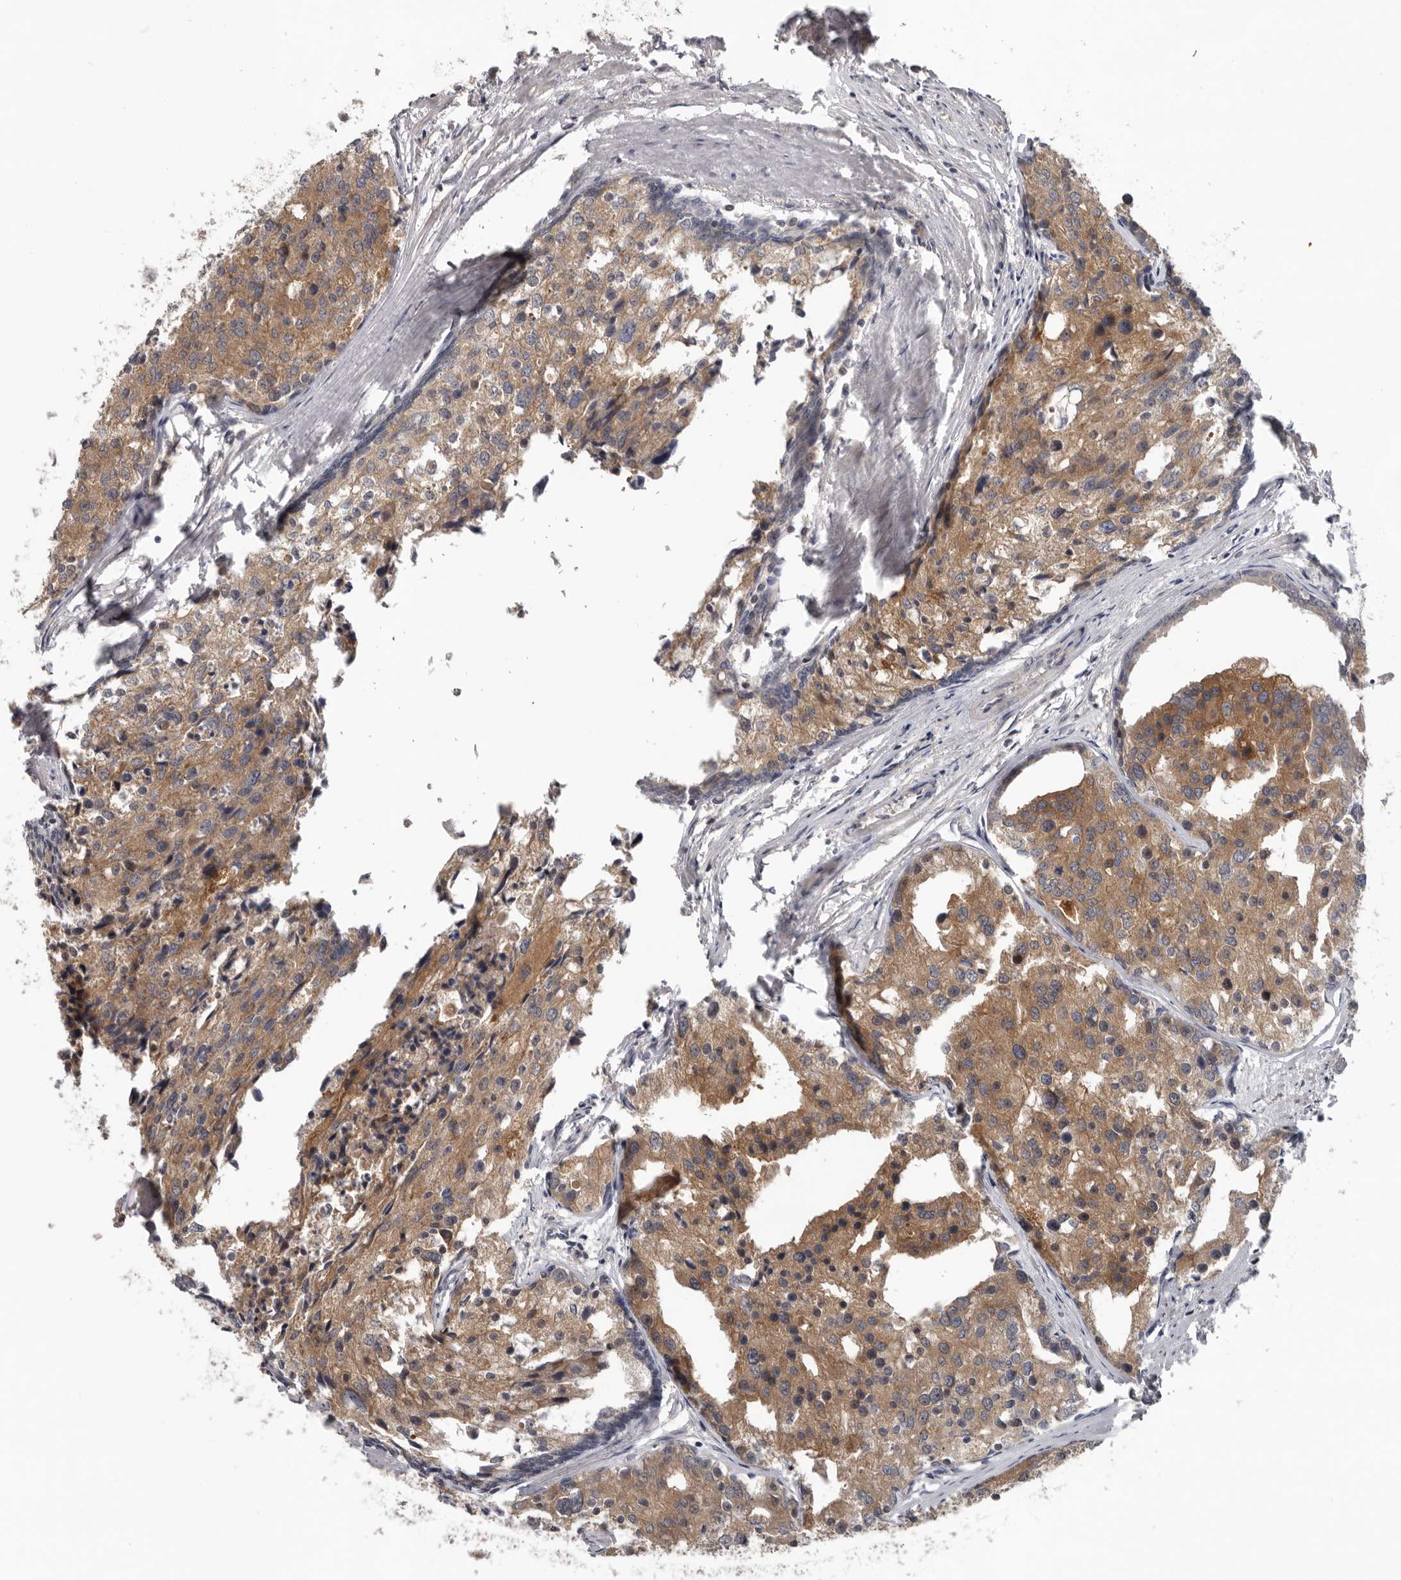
{"staining": {"intensity": "moderate", "quantity": ">75%", "location": "cytoplasmic/membranous"}, "tissue": "prostate cancer", "cell_type": "Tumor cells", "image_type": "cancer", "snomed": [{"axis": "morphology", "description": "Adenocarcinoma, High grade"}, {"axis": "topography", "description": "Prostate"}], "caption": "Immunohistochemical staining of human prostate cancer (high-grade adenocarcinoma) exhibits medium levels of moderate cytoplasmic/membranous staining in about >75% of tumor cells.", "gene": "HINT3", "patient": {"sex": "male", "age": 50}}